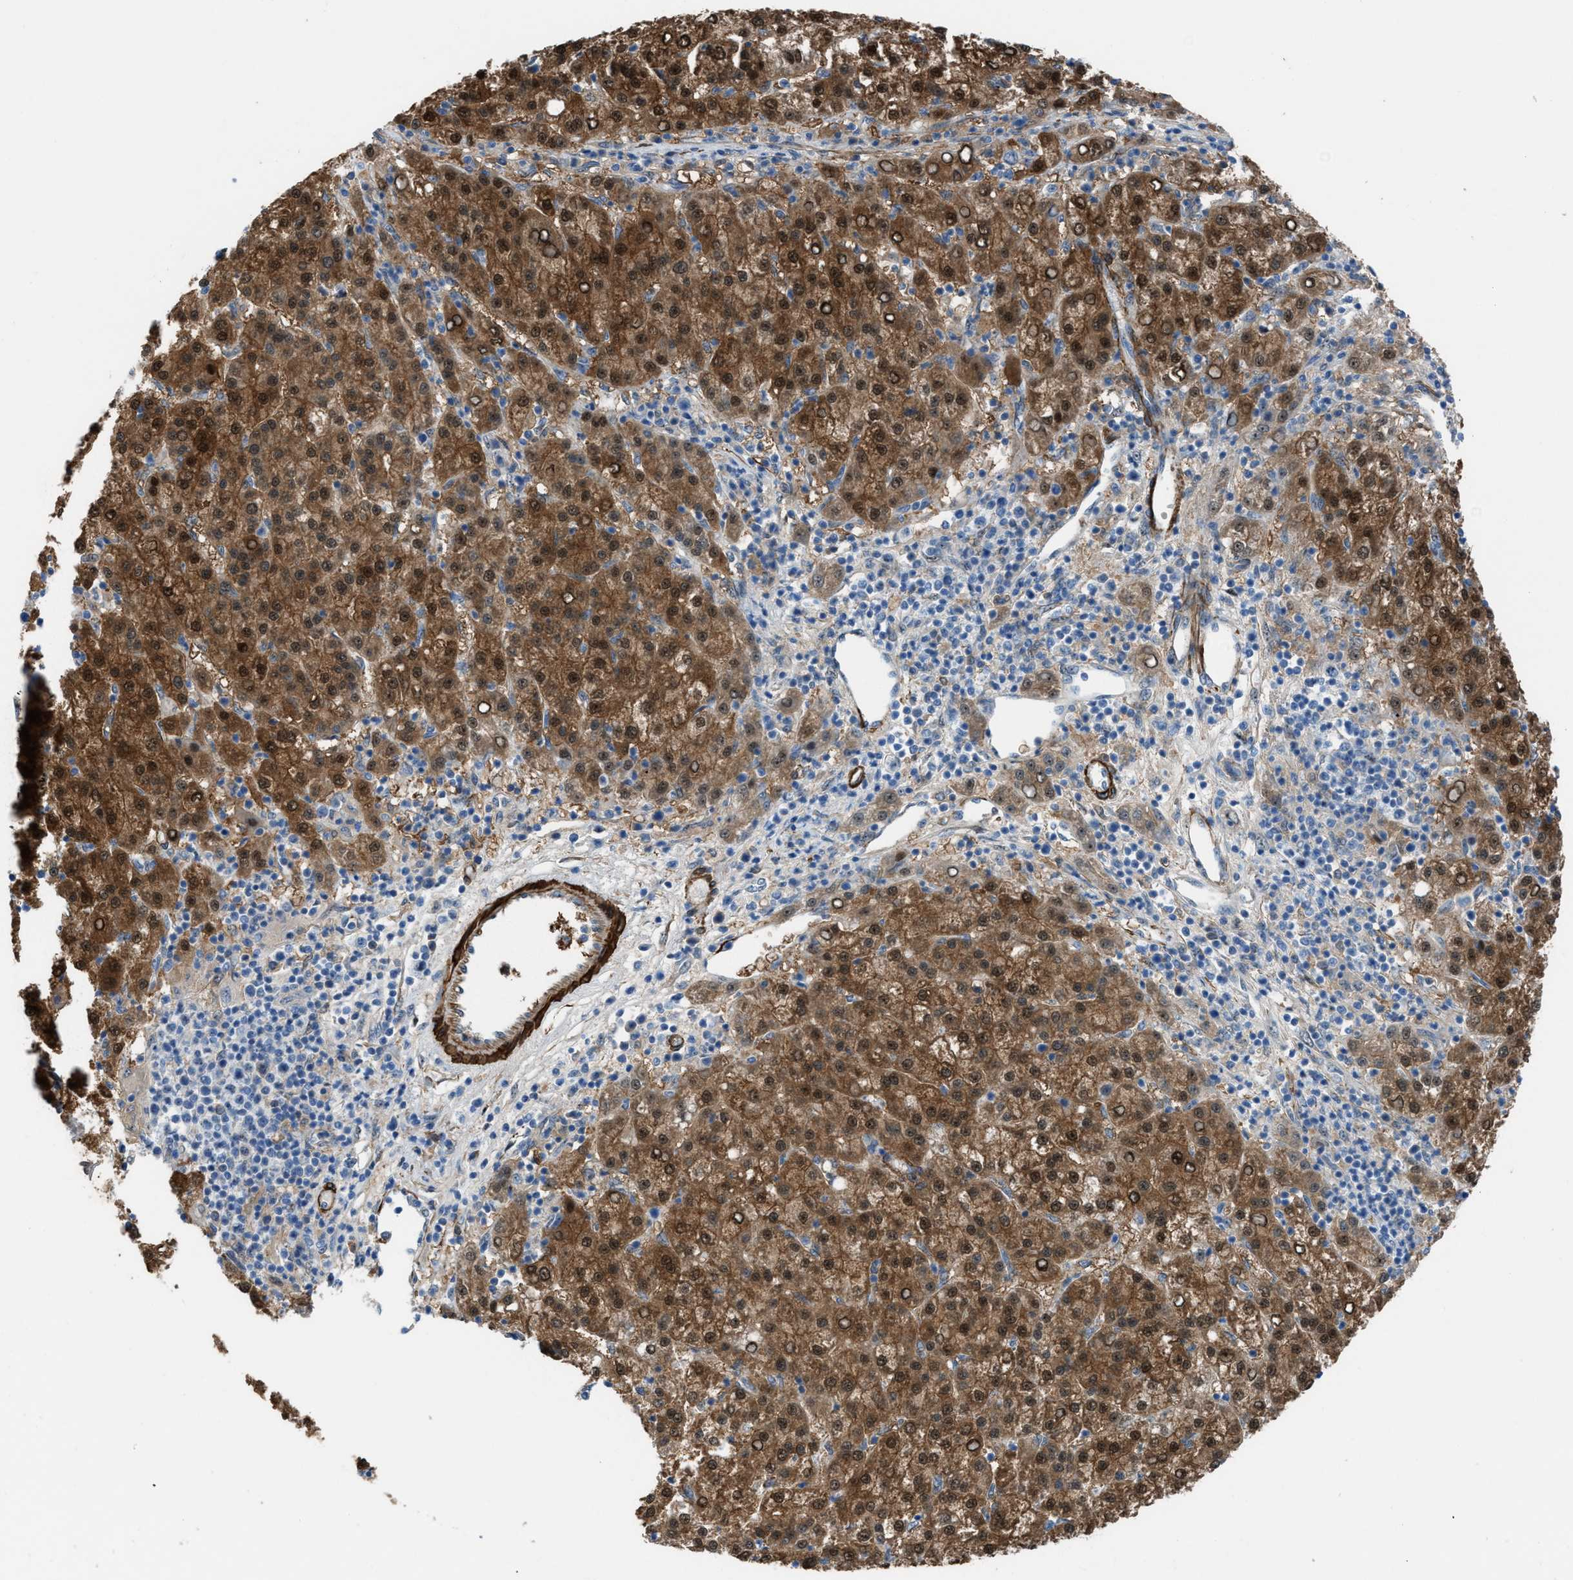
{"staining": {"intensity": "moderate", "quantity": ">75%", "location": "cytoplasmic/membranous,nuclear"}, "tissue": "liver cancer", "cell_type": "Tumor cells", "image_type": "cancer", "snomed": [{"axis": "morphology", "description": "Carcinoma, Hepatocellular, NOS"}, {"axis": "topography", "description": "Liver"}], "caption": "Immunohistochemical staining of liver hepatocellular carcinoma shows medium levels of moderate cytoplasmic/membranous and nuclear expression in approximately >75% of tumor cells. The staining was performed using DAB, with brown indicating positive protein expression. Nuclei are stained blue with hematoxylin.", "gene": "NQO2", "patient": {"sex": "female", "age": 58}}